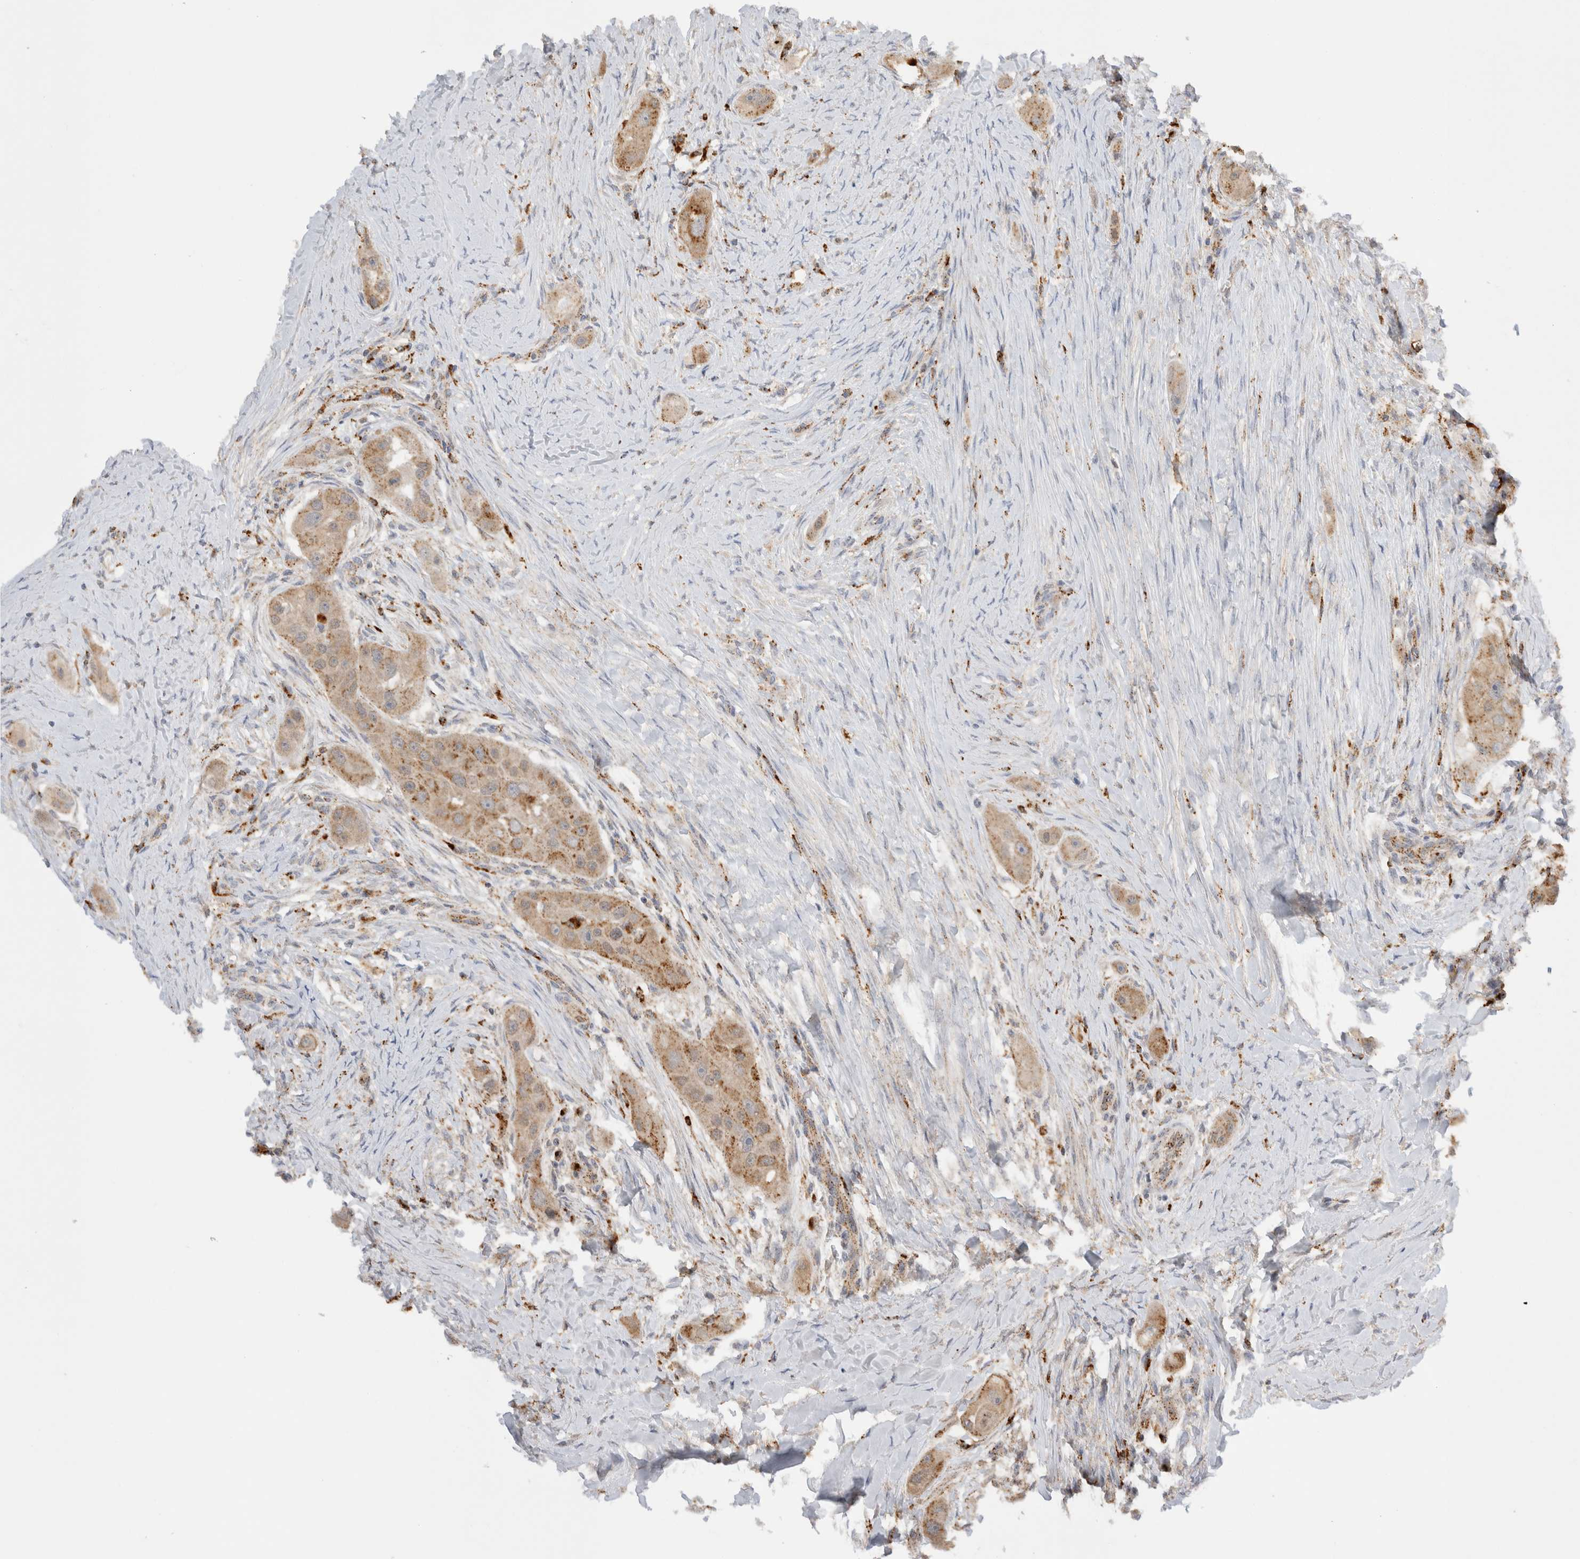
{"staining": {"intensity": "moderate", "quantity": ">75%", "location": "cytoplasmic/membranous"}, "tissue": "head and neck cancer", "cell_type": "Tumor cells", "image_type": "cancer", "snomed": [{"axis": "morphology", "description": "Normal tissue, NOS"}, {"axis": "morphology", "description": "Squamous cell carcinoma, NOS"}, {"axis": "topography", "description": "Skeletal muscle"}, {"axis": "topography", "description": "Head-Neck"}], "caption": "A brown stain shows moderate cytoplasmic/membranous staining of a protein in head and neck squamous cell carcinoma tumor cells.", "gene": "GNS", "patient": {"sex": "male", "age": 51}}